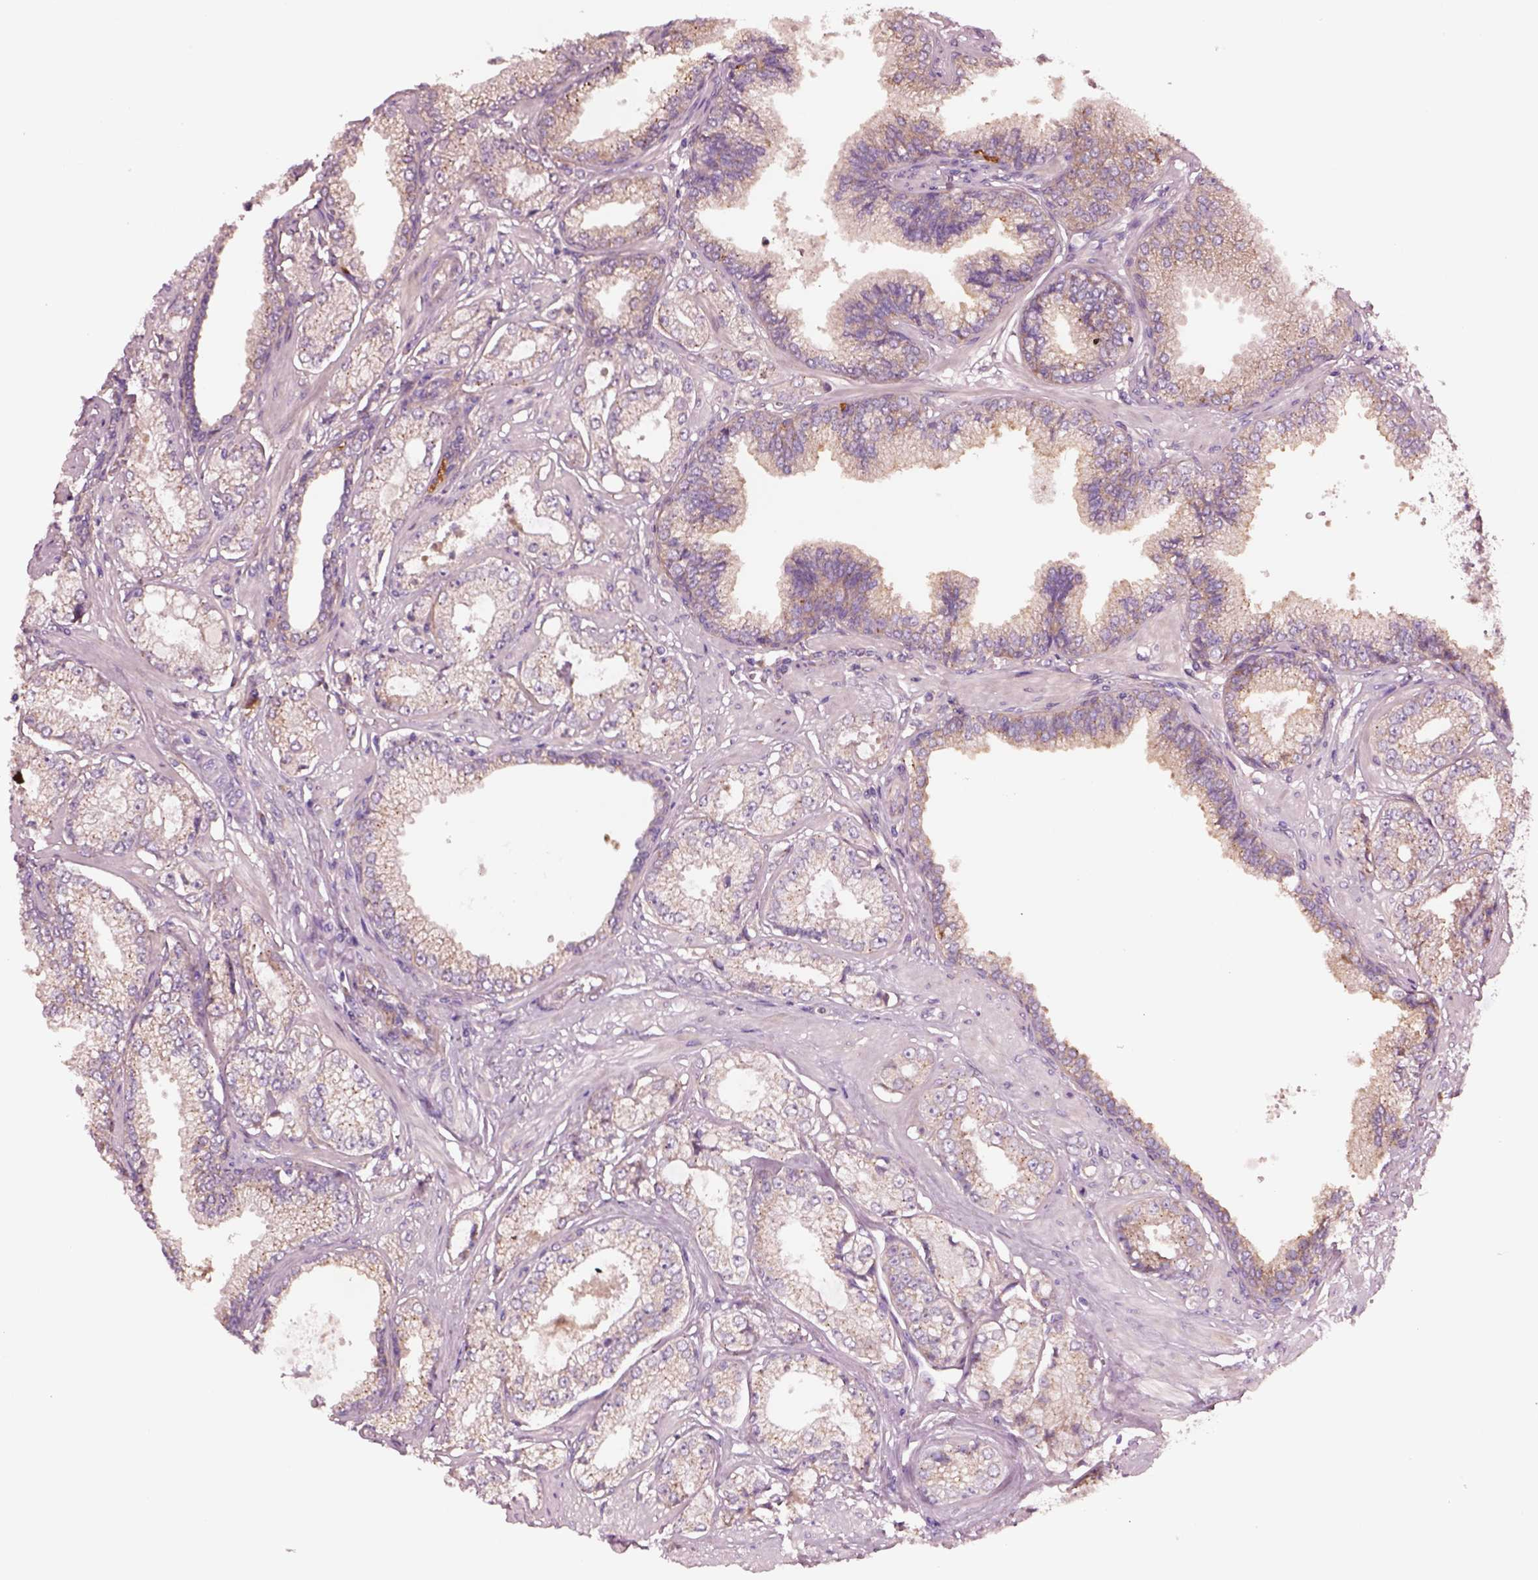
{"staining": {"intensity": "weak", "quantity": ">75%", "location": "cytoplasmic/membranous"}, "tissue": "prostate cancer", "cell_type": "Tumor cells", "image_type": "cancer", "snomed": [{"axis": "morphology", "description": "Adenocarcinoma, NOS"}, {"axis": "topography", "description": "Prostate"}], "caption": "Prostate cancer stained with a brown dye displays weak cytoplasmic/membranous positive positivity in approximately >75% of tumor cells.", "gene": "SEC23A", "patient": {"sex": "male", "age": 64}}